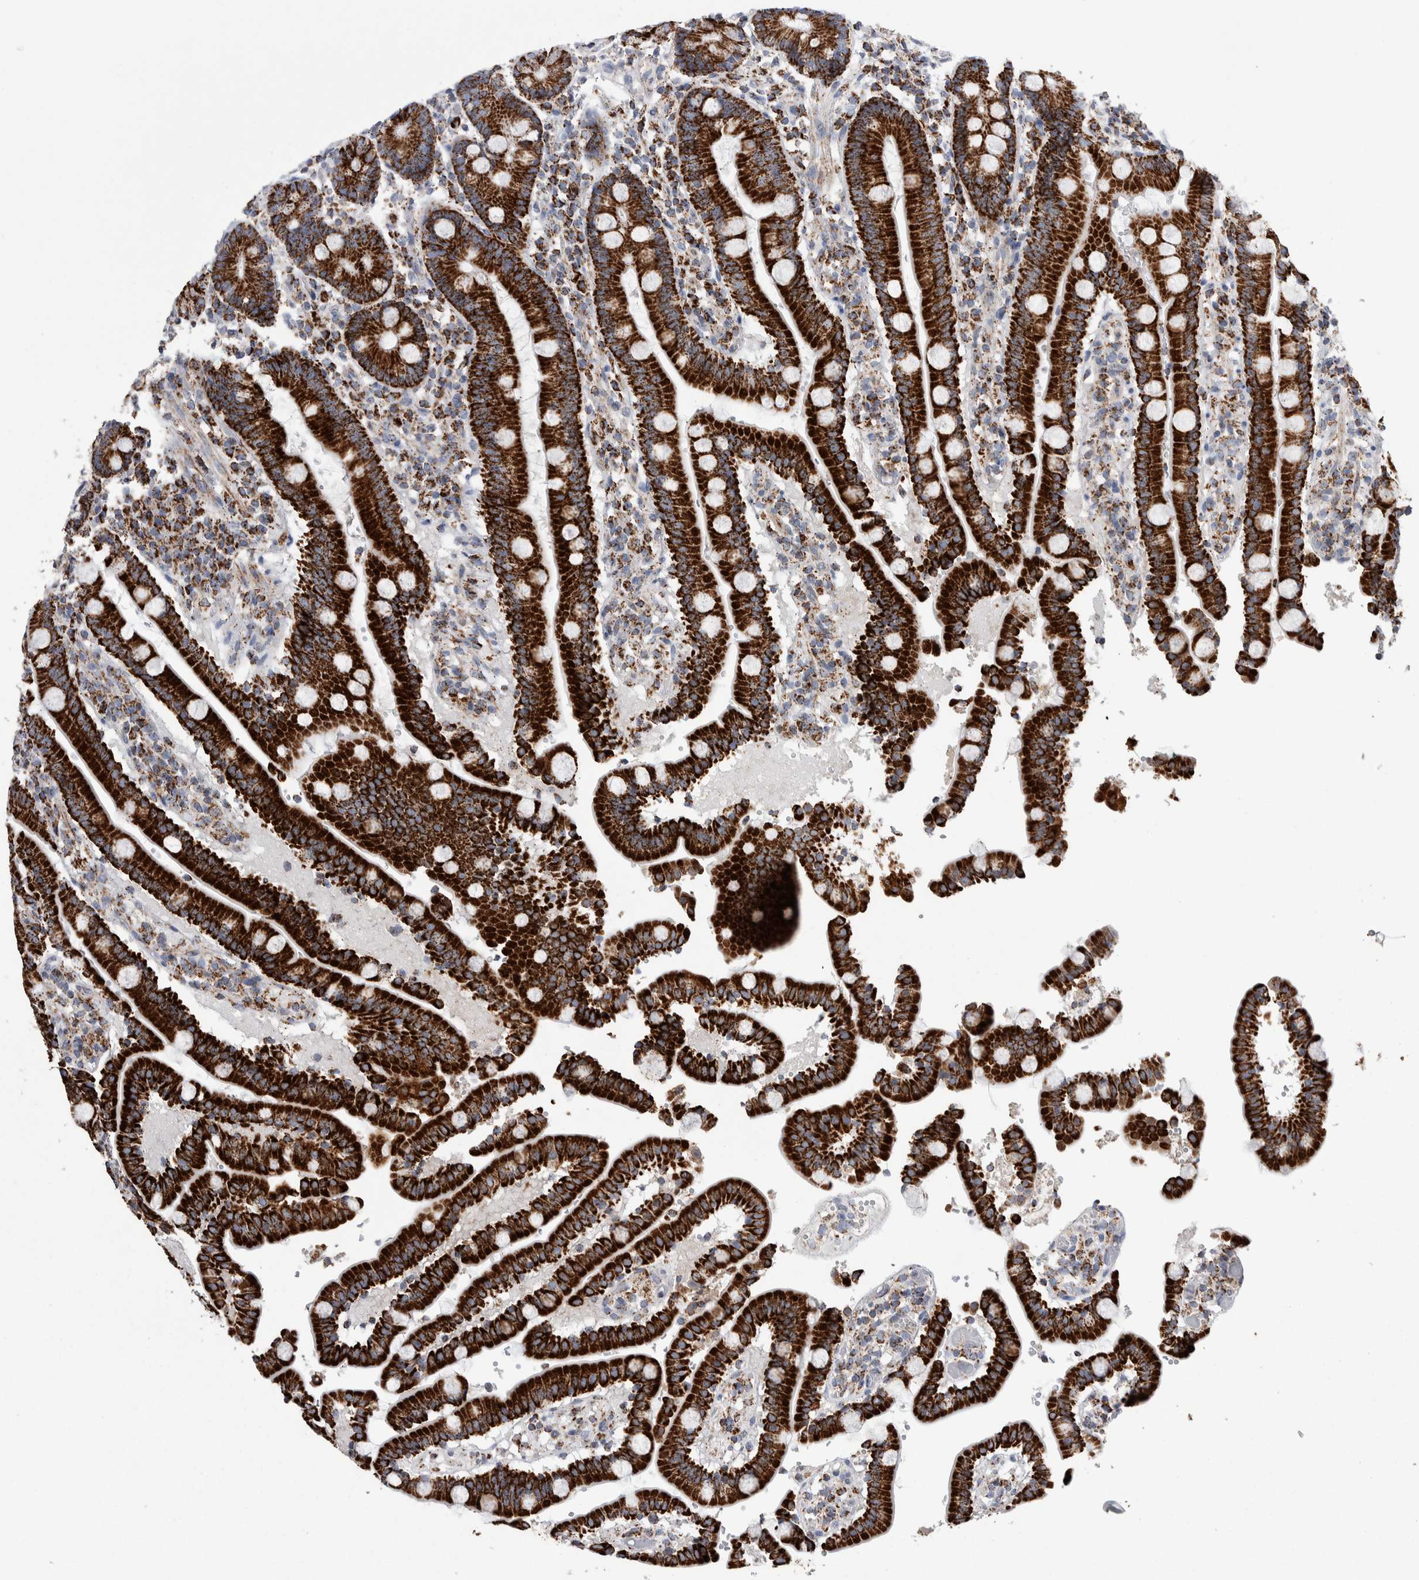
{"staining": {"intensity": "strong", "quantity": ">75%", "location": "cytoplasmic/membranous"}, "tissue": "duodenum", "cell_type": "Glandular cells", "image_type": "normal", "snomed": [{"axis": "morphology", "description": "Normal tissue, NOS"}, {"axis": "topography", "description": "Small intestine, NOS"}], "caption": "Immunohistochemistry photomicrograph of unremarkable duodenum stained for a protein (brown), which demonstrates high levels of strong cytoplasmic/membranous staining in about >75% of glandular cells.", "gene": "ETFA", "patient": {"sex": "female", "age": 71}}